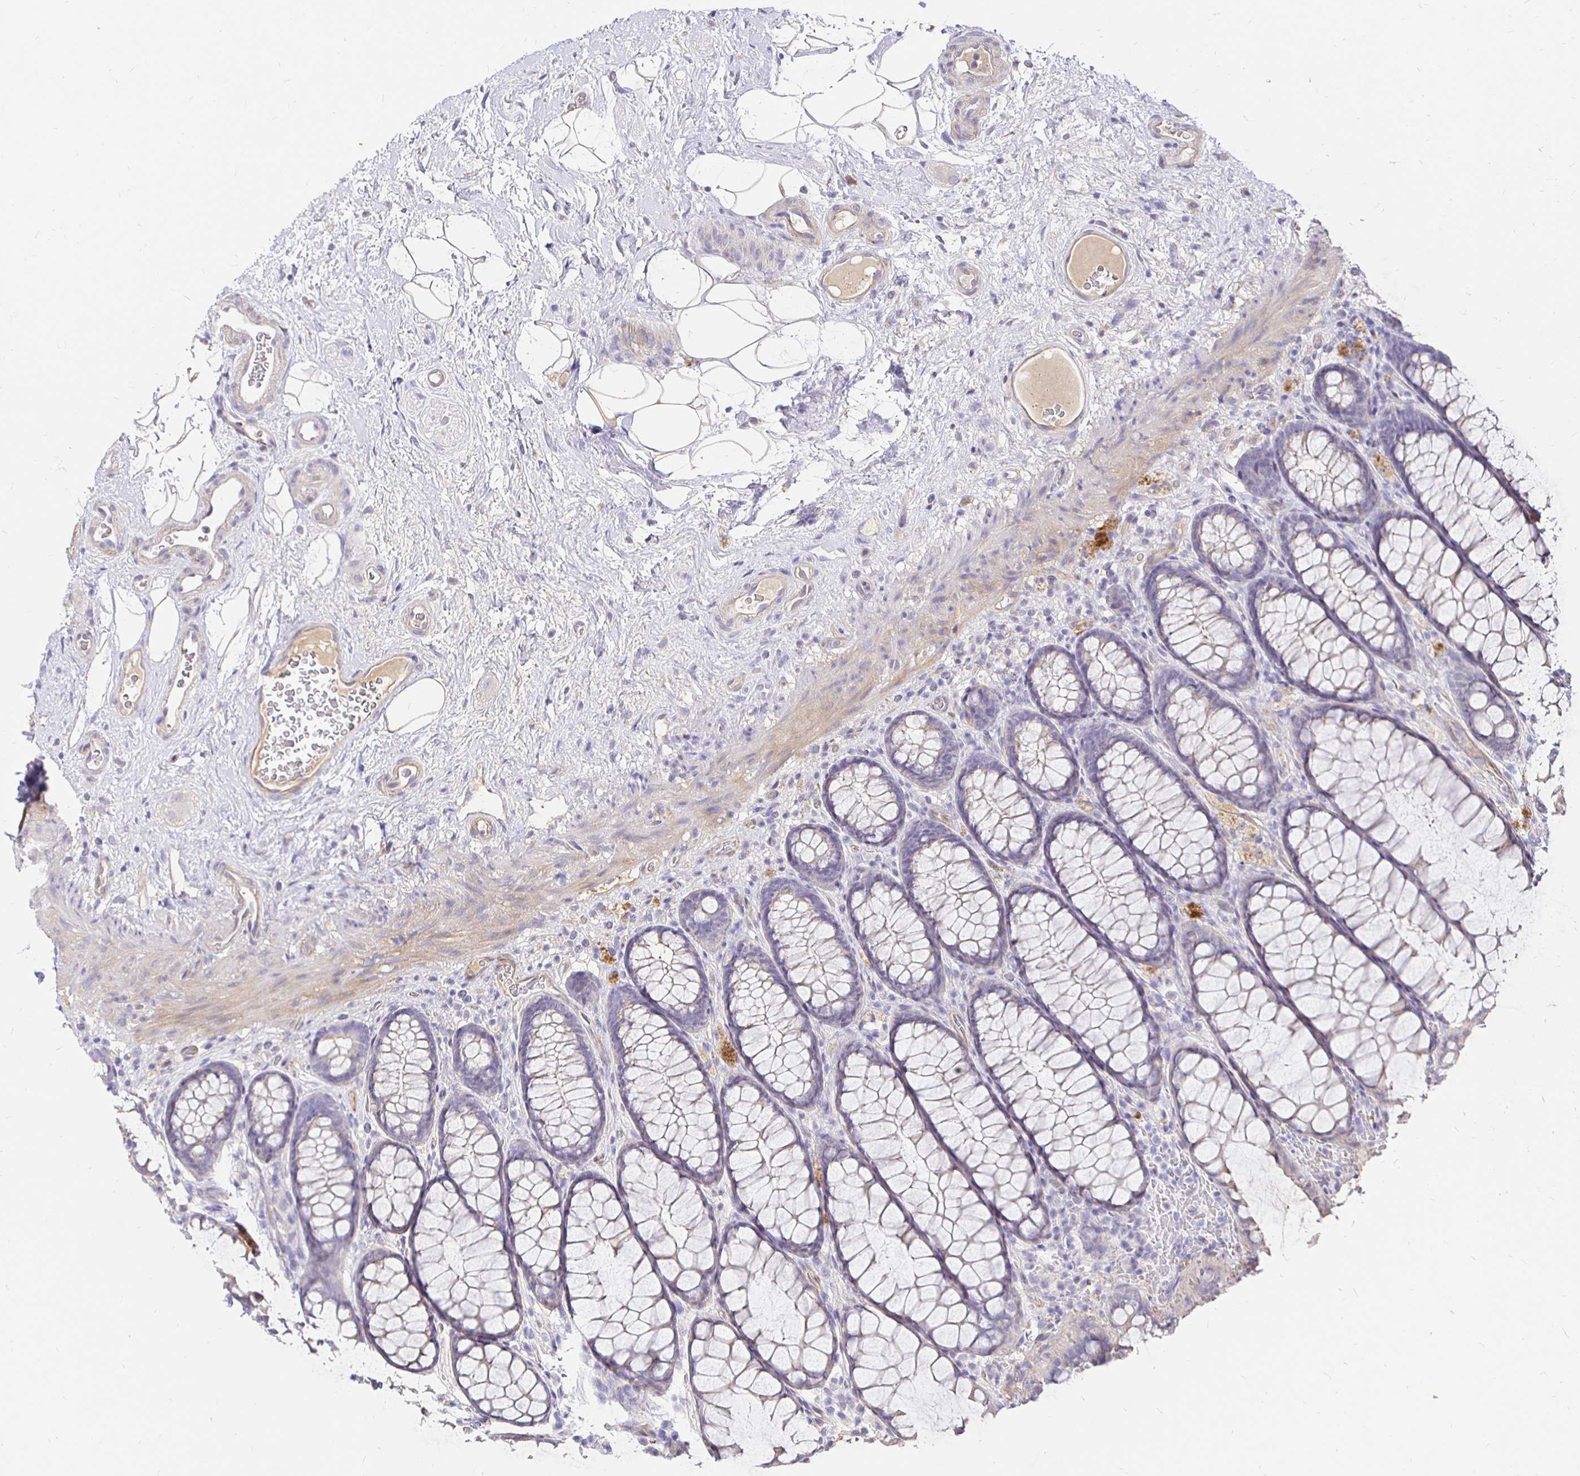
{"staining": {"intensity": "weak", "quantity": "25%-75%", "location": "cytoplasmic/membranous"}, "tissue": "rectum", "cell_type": "Glandular cells", "image_type": "normal", "snomed": [{"axis": "morphology", "description": "Normal tissue, NOS"}, {"axis": "topography", "description": "Rectum"}], "caption": "Immunohistochemistry of normal human rectum reveals low levels of weak cytoplasmic/membranous staining in about 25%-75% of glandular cells. (Brightfield microscopy of DAB IHC at high magnification).", "gene": "PALM2AKAP2", "patient": {"sex": "female", "age": 67}}